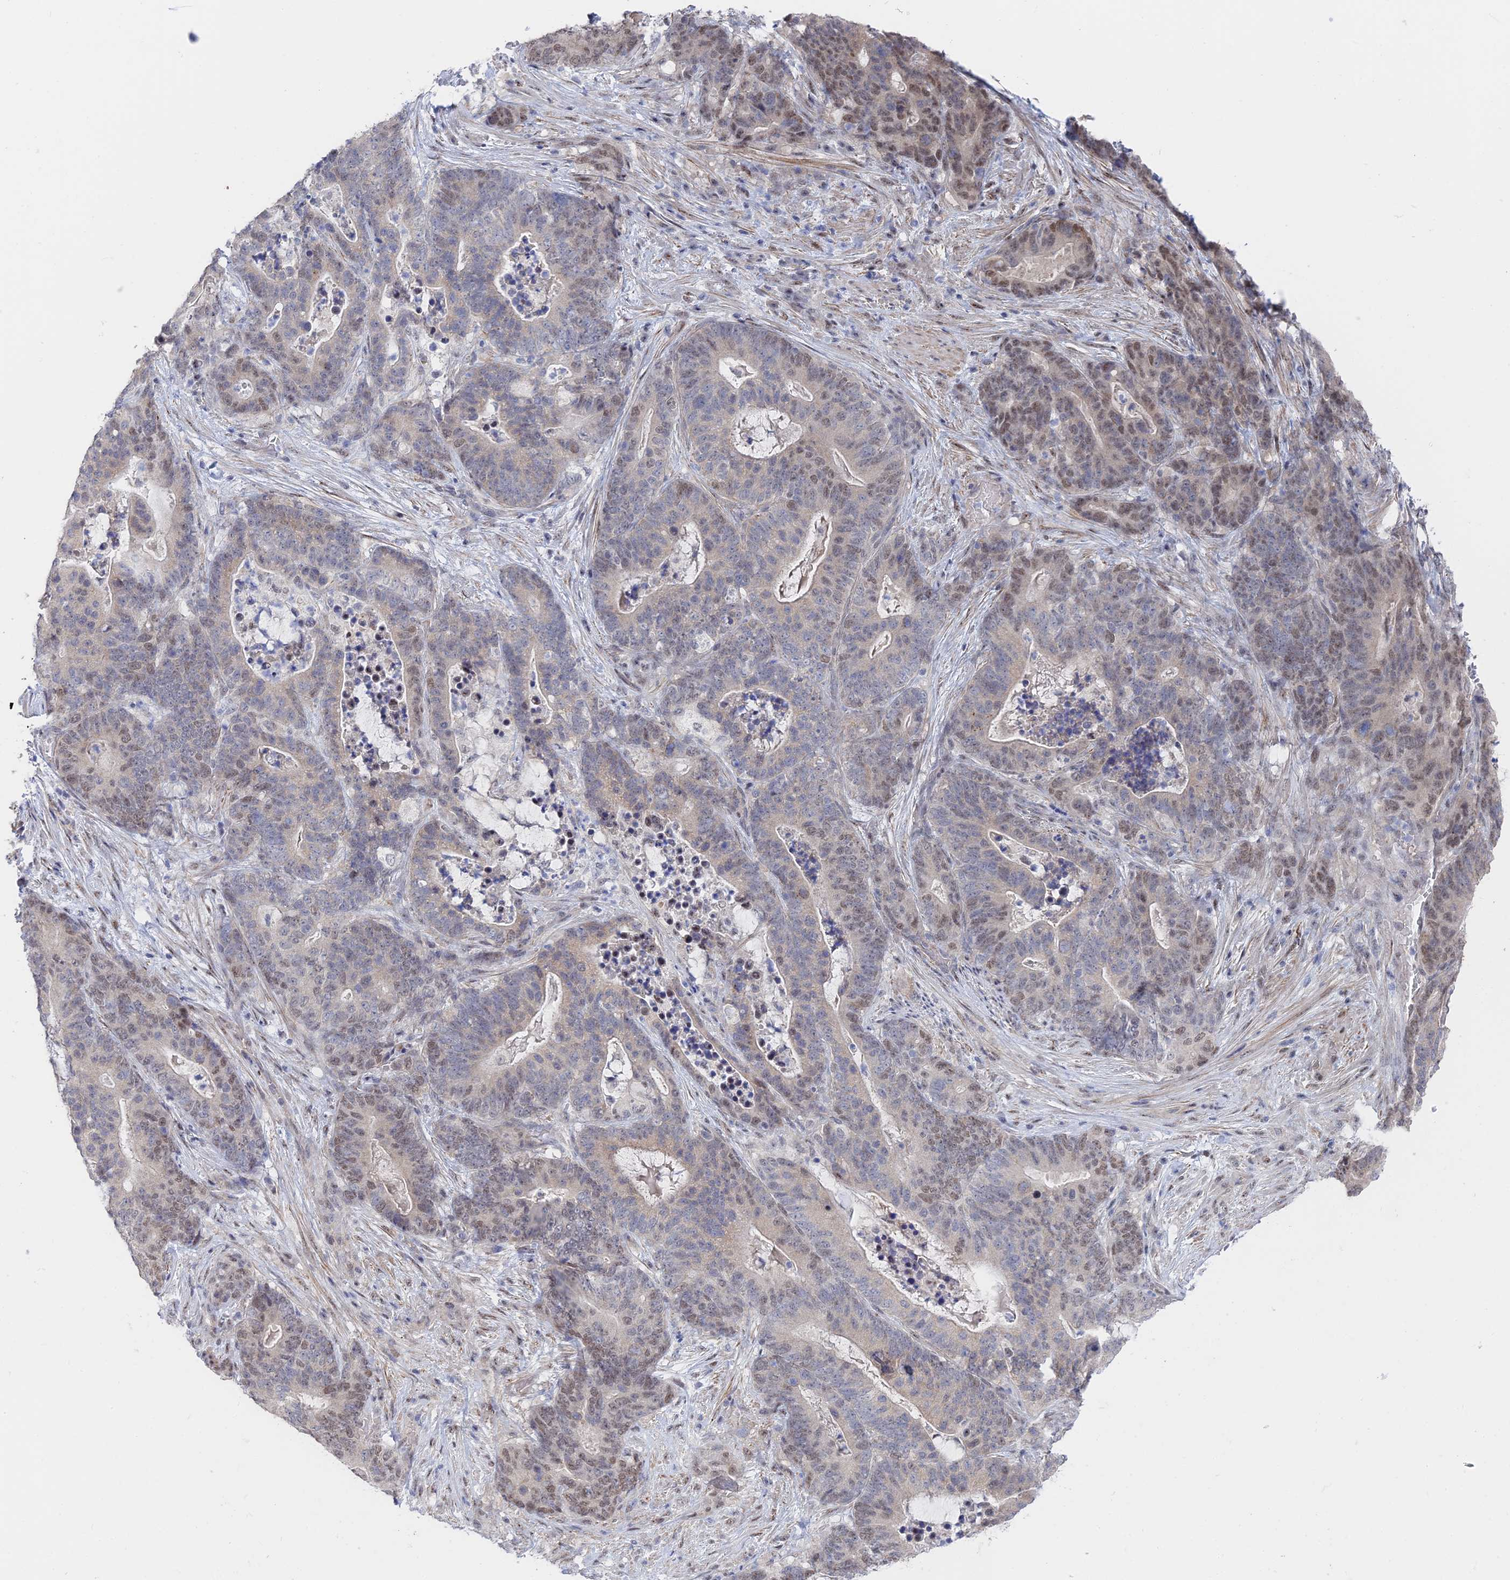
{"staining": {"intensity": "moderate", "quantity": "25%-75%", "location": "nuclear"}, "tissue": "stomach cancer", "cell_type": "Tumor cells", "image_type": "cancer", "snomed": [{"axis": "morphology", "description": "Normal tissue, NOS"}, {"axis": "morphology", "description": "Adenocarcinoma, NOS"}, {"axis": "topography", "description": "Stomach"}], "caption": "Immunohistochemical staining of stomach cancer (adenocarcinoma) reveals moderate nuclear protein positivity in about 25%-75% of tumor cells.", "gene": "CFAP92", "patient": {"sex": "female", "age": 64}}